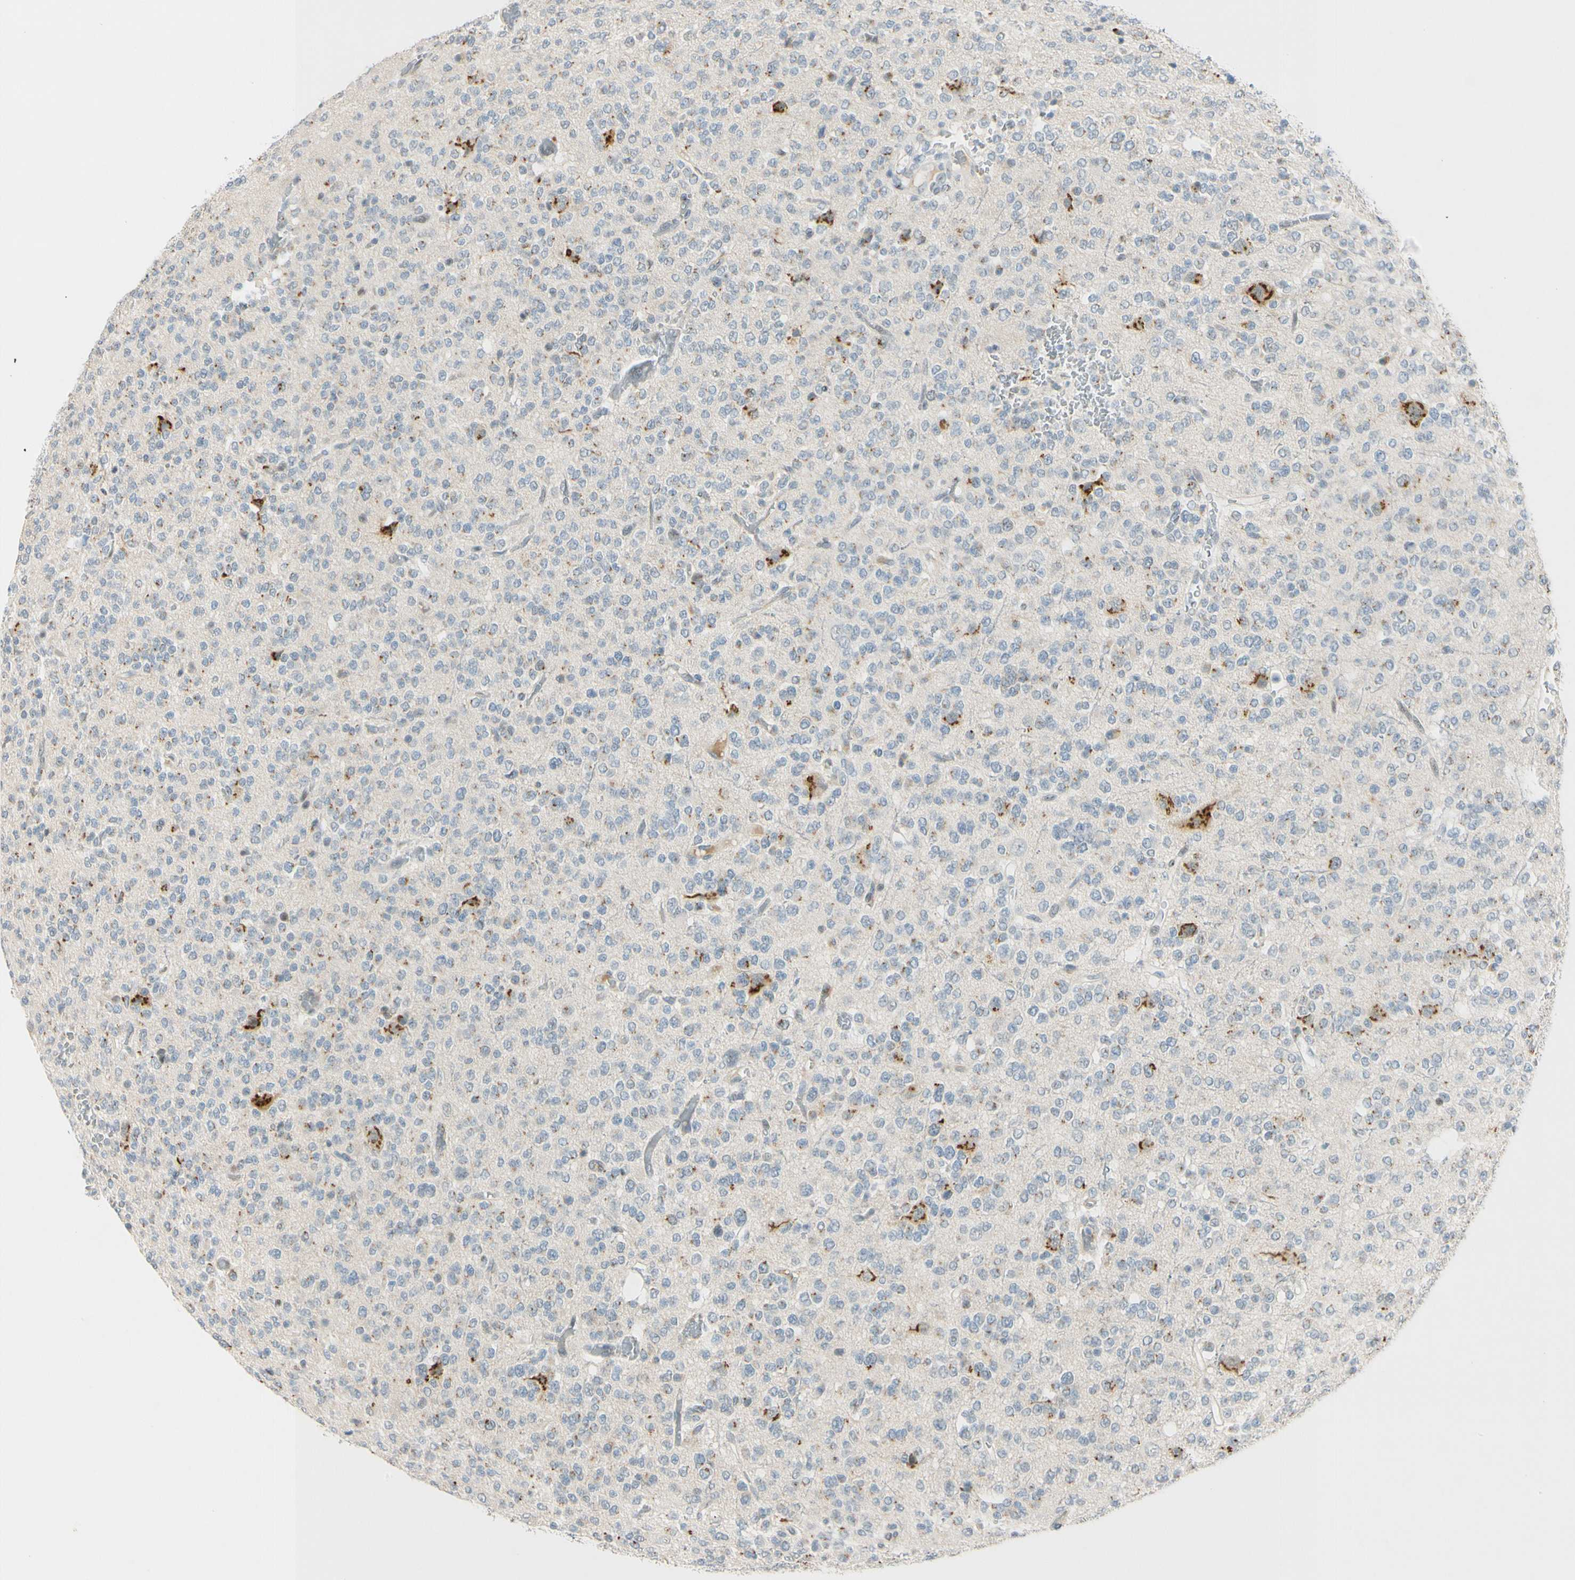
{"staining": {"intensity": "strong", "quantity": "<25%", "location": "cytoplasmic/membranous"}, "tissue": "glioma", "cell_type": "Tumor cells", "image_type": "cancer", "snomed": [{"axis": "morphology", "description": "Glioma, malignant, Low grade"}, {"axis": "topography", "description": "Brain"}], "caption": "Malignant glioma (low-grade) stained for a protein reveals strong cytoplasmic/membranous positivity in tumor cells.", "gene": "B4GALNT1", "patient": {"sex": "male", "age": 38}}